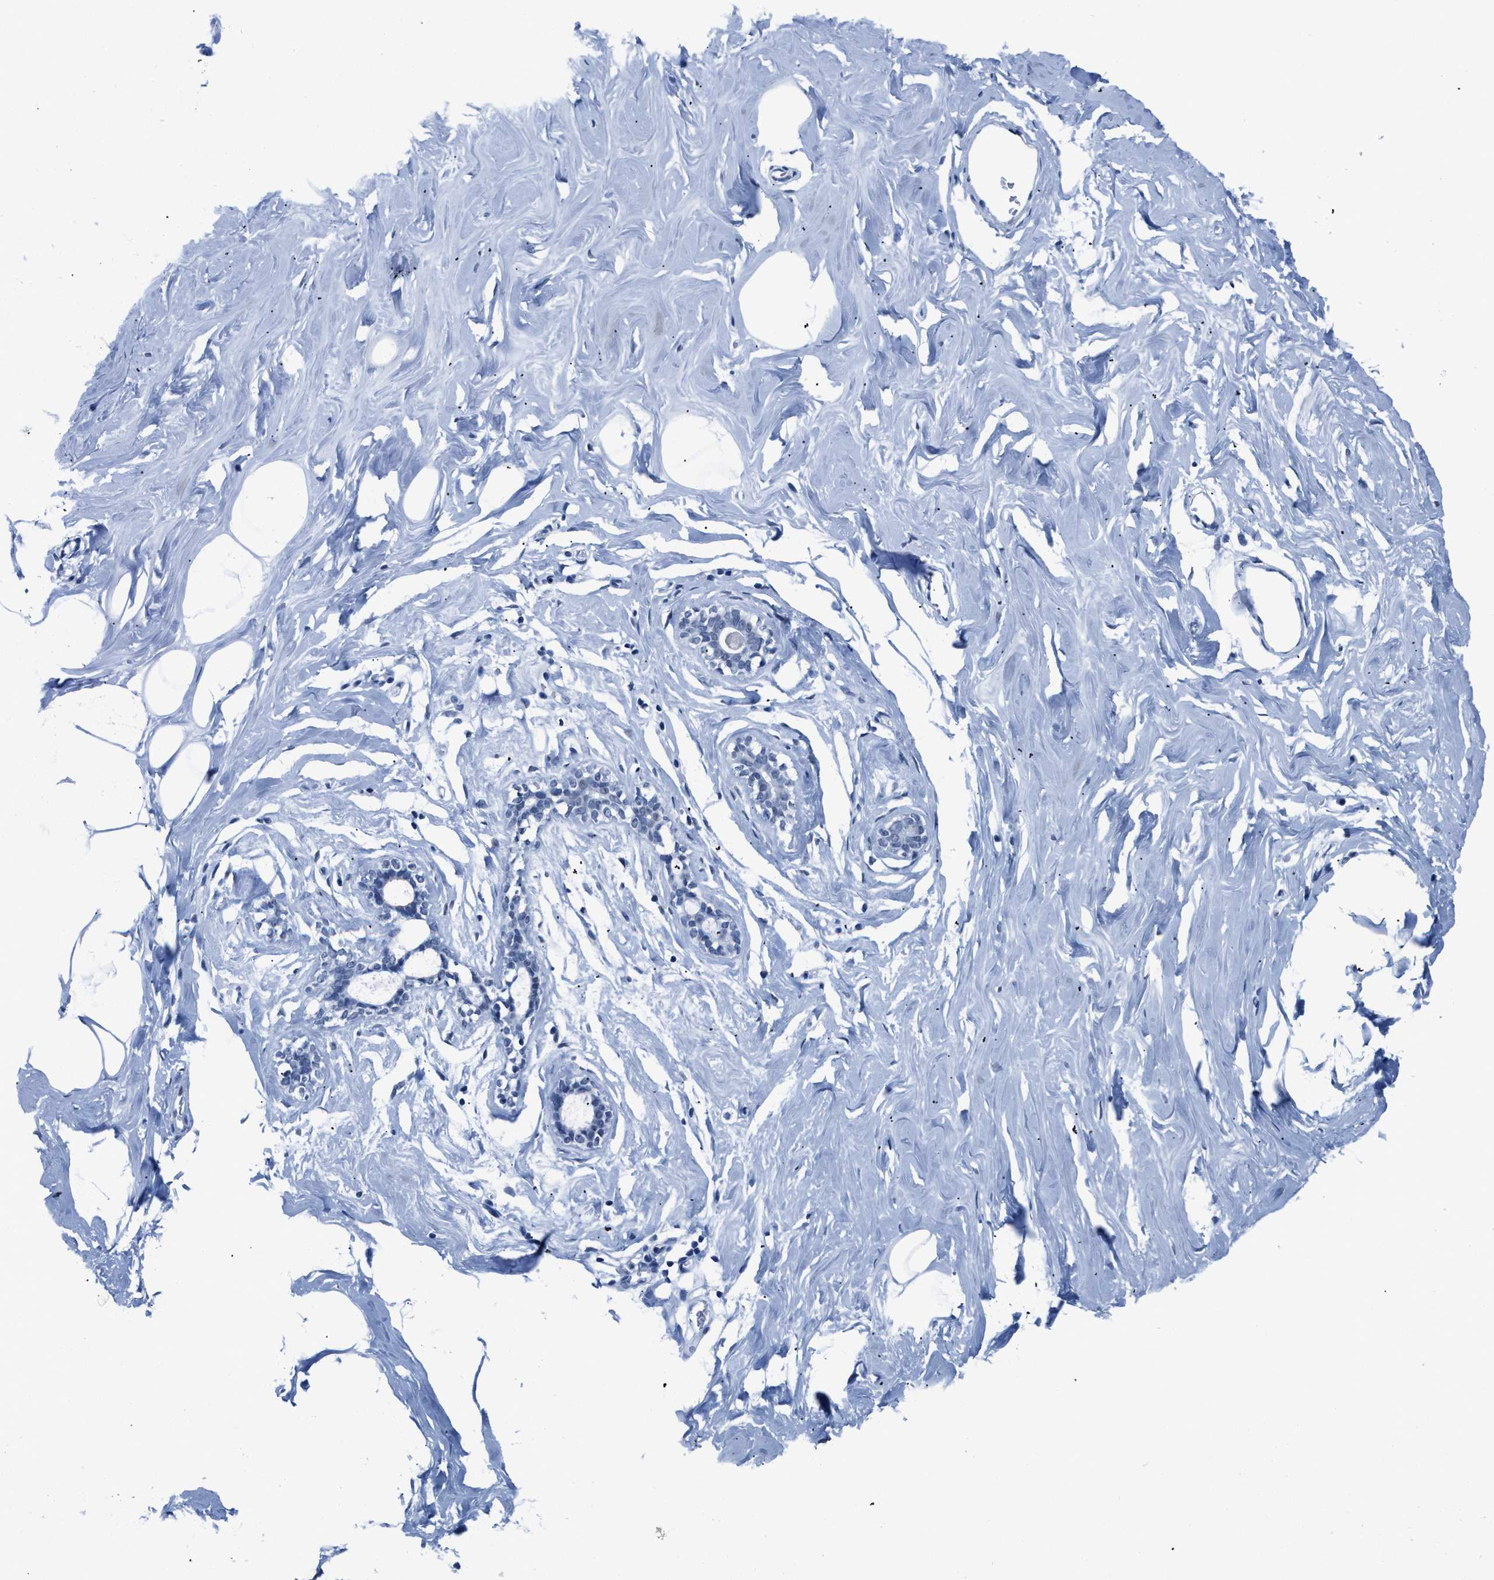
{"staining": {"intensity": "negative", "quantity": "none", "location": "none"}, "tissue": "adipose tissue", "cell_type": "Adipocytes", "image_type": "normal", "snomed": [{"axis": "morphology", "description": "Normal tissue, NOS"}, {"axis": "morphology", "description": "Fibrosis, NOS"}, {"axis": "topography", "description": "Breast"}, {"axis": "topography", "description": "Adipose tissue"}], "caption": "Immunohistochemistry (IHC) histopathology image of unremarkable human adipose tissue stained for a protein (brown), which shows no positivity in adipocytes.", "gene": "CTBP1", "patient": {"sex": "female", "age": 39}}